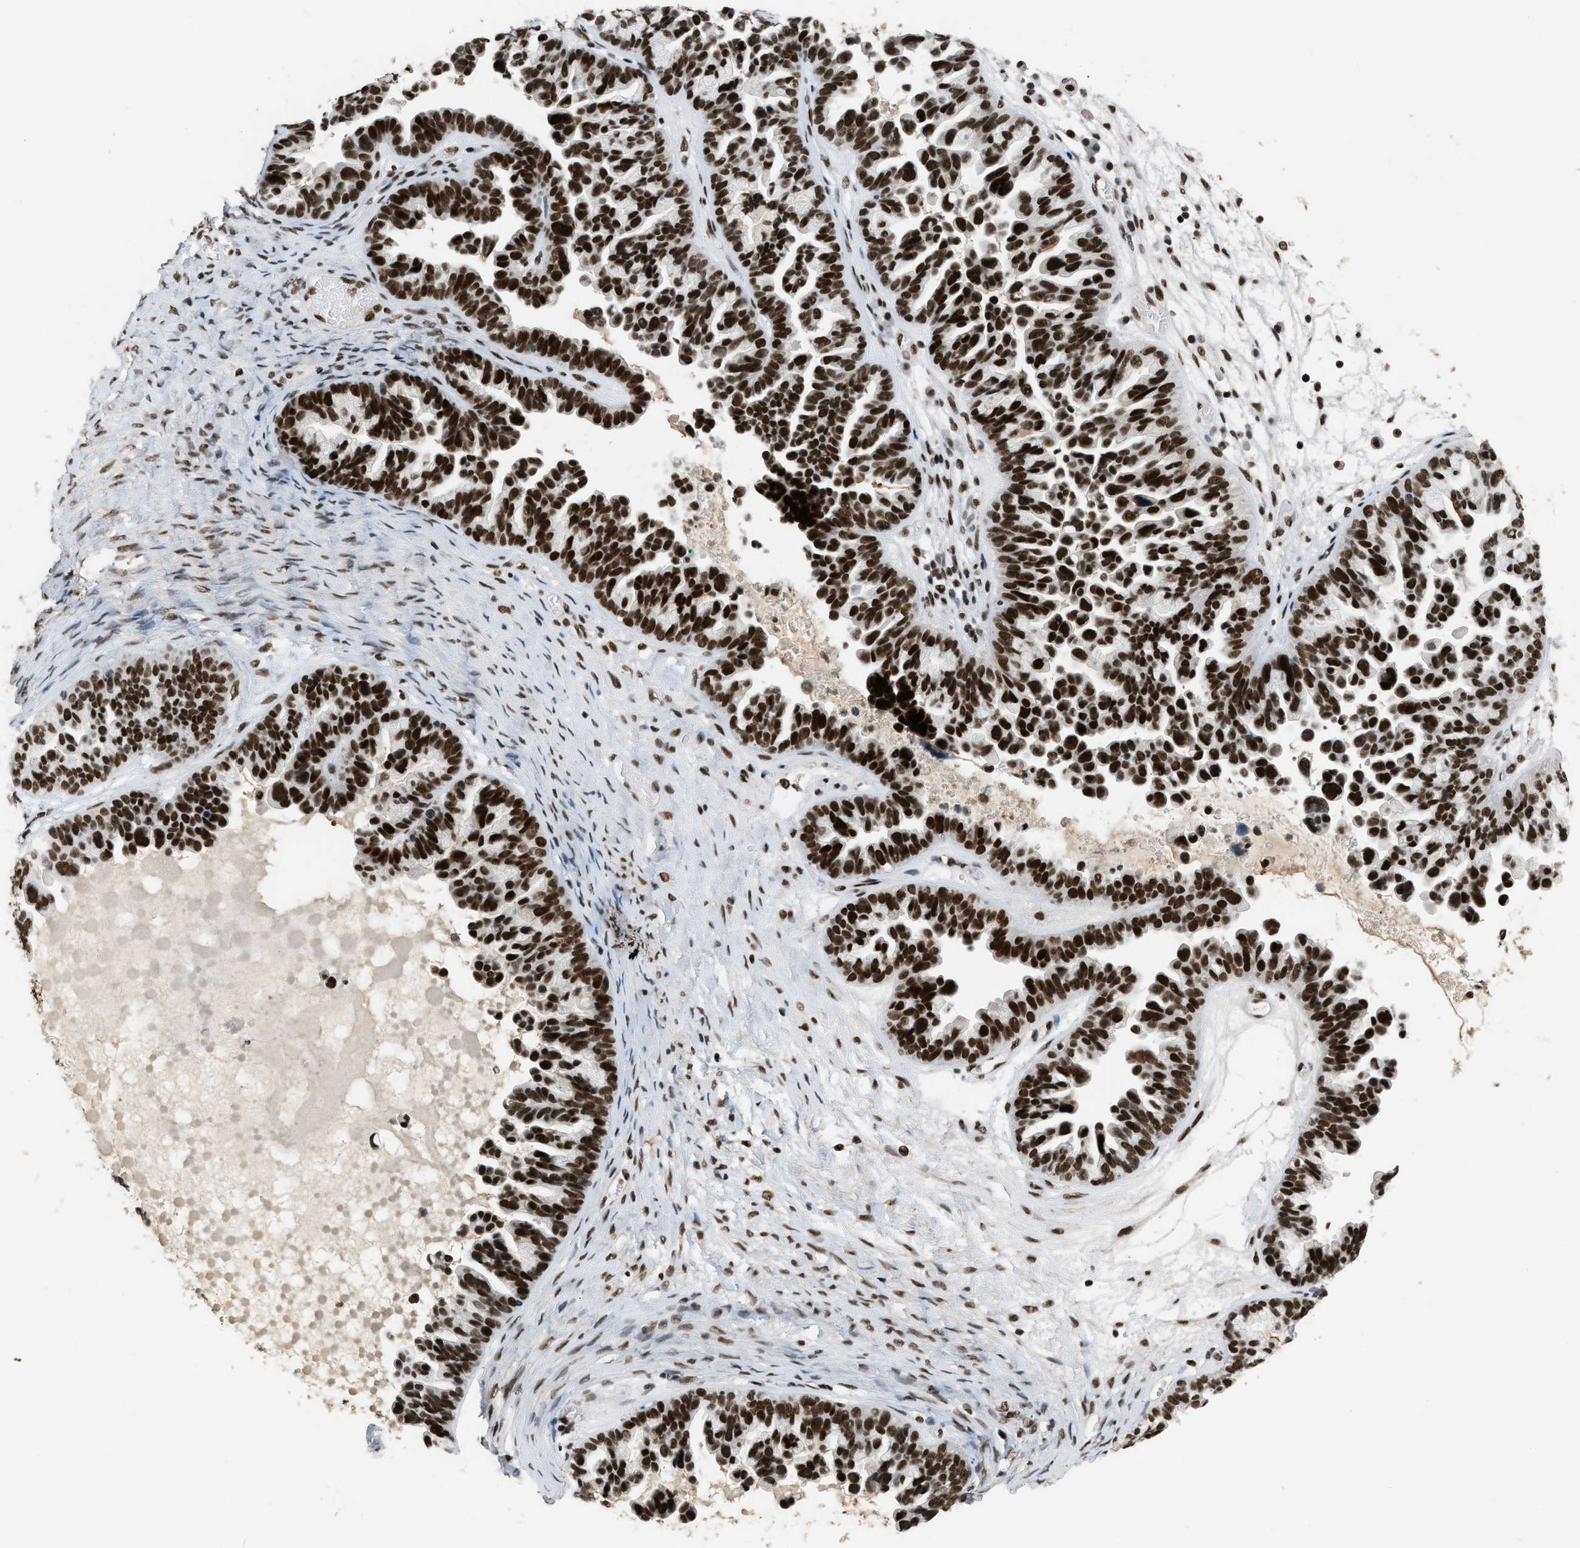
{"staining": {"intensity": "strong", "quantity": ">75%", "location": "nuclear"}, "tissue": "ovarian cancer", "cell_type": "Tumor cells", "image_type": "cancer", "snomed": [{"axis": "morphology", "description": "Cystadenocarcinoma, serous, NOS"}, {"axis": "topography", "description": "Ovary"}], "caption": "A high-resolution histopathology image shows immunohistochemistry staining of ovarian serous cystadenocarcinoma, which reveals strong nuclear staining in approximately >75% of tumor cells. The protein of interest is stained brown, and the nuclei are stained in blue (DAB IHC with brightfield microscopy, high magnification).", "gene": "SMARCB1", "patient": {"sex": "female", "age": 56}}